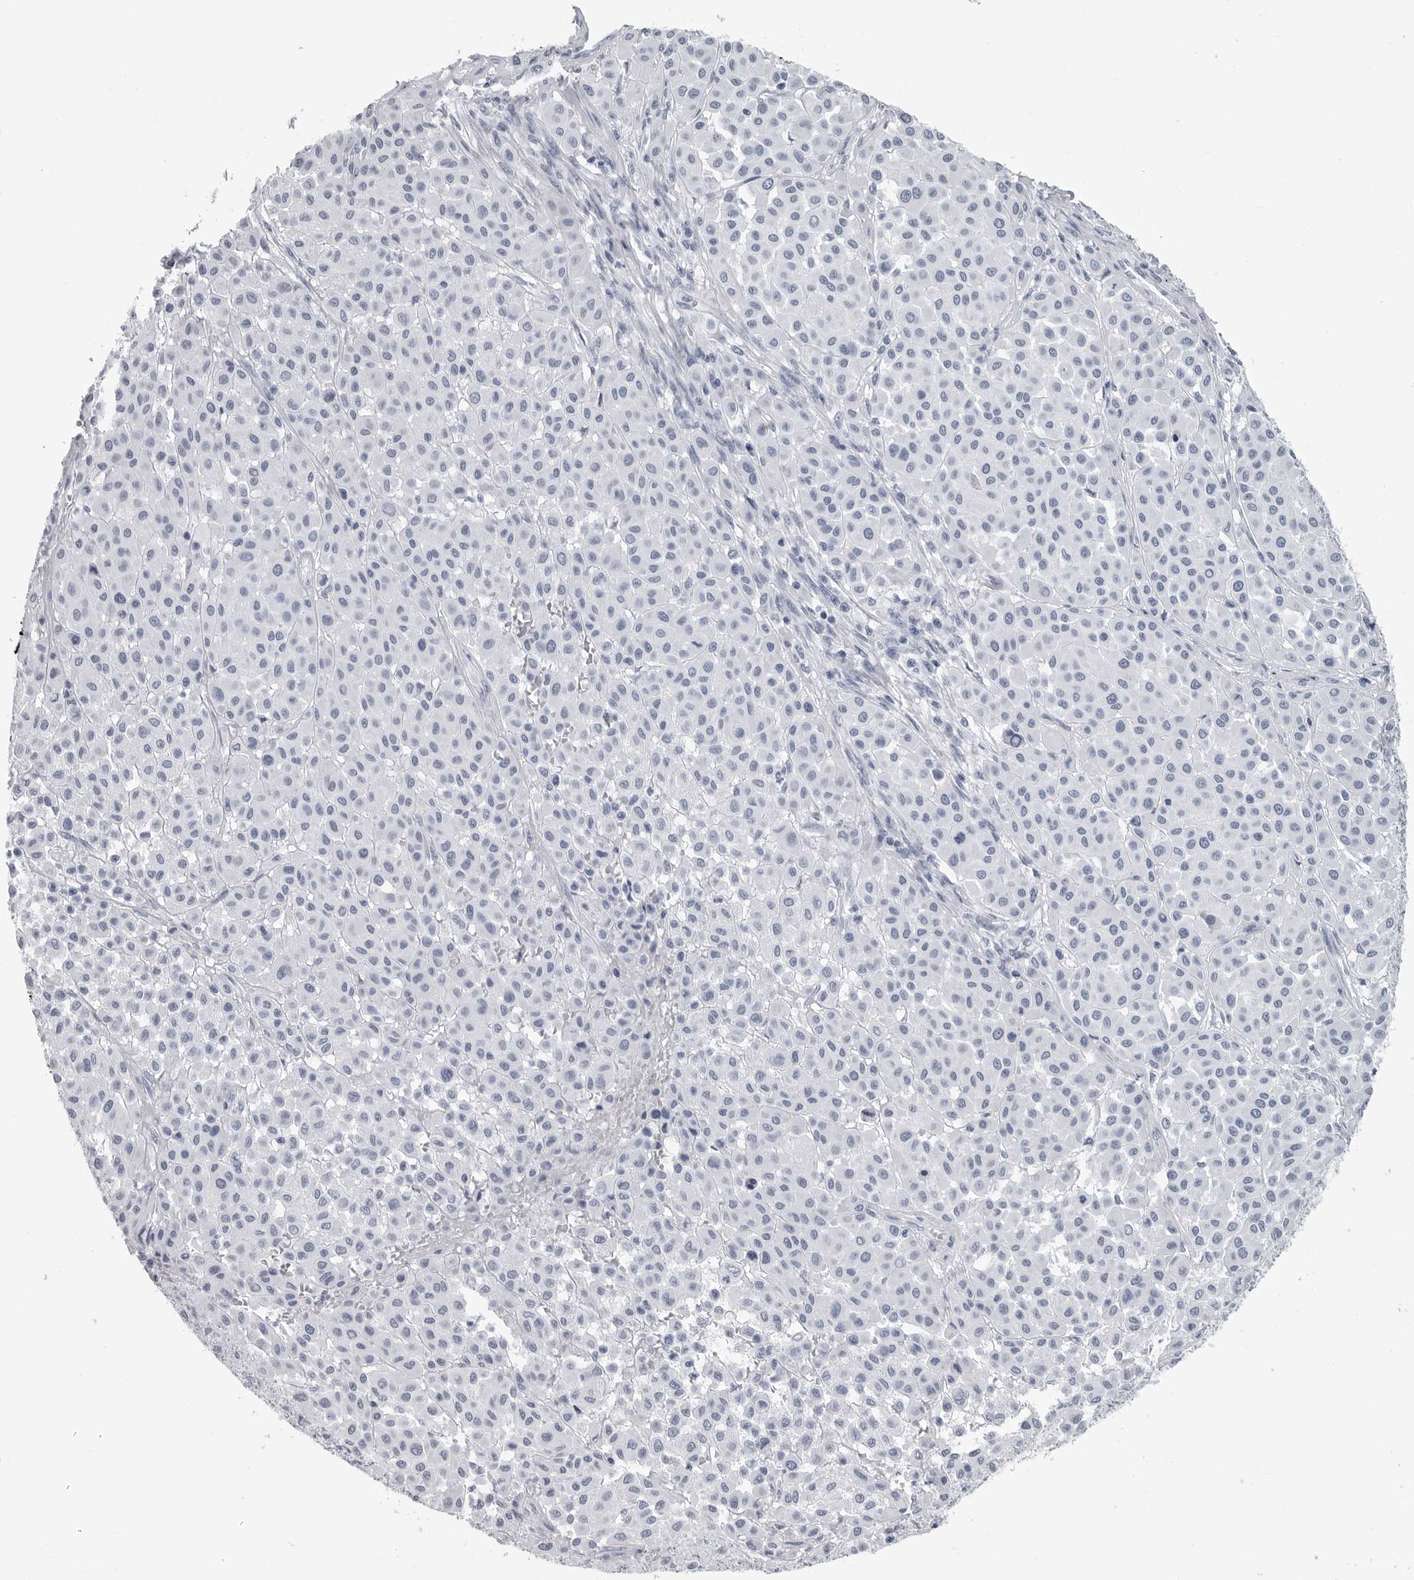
{"staining": {"intensity": "negative", "quantity": "none", "location": "none"}, "tissue": "melanoma", "cell_type": "Tumor cells", "image_type": "cancer", "snomed": [{"axis": "morphology", "description": "Malignant melanoma, Metastatic site"}, {"axis": "topography", "description": "Soft tissue"}], "caption": "Immunohistochemical staining of human malignant melanoma (metastatic site) exhibits no significant staining in tumor cells.", "gene": "AMPD1", "patient": {"sex": "male", "age": 41}}